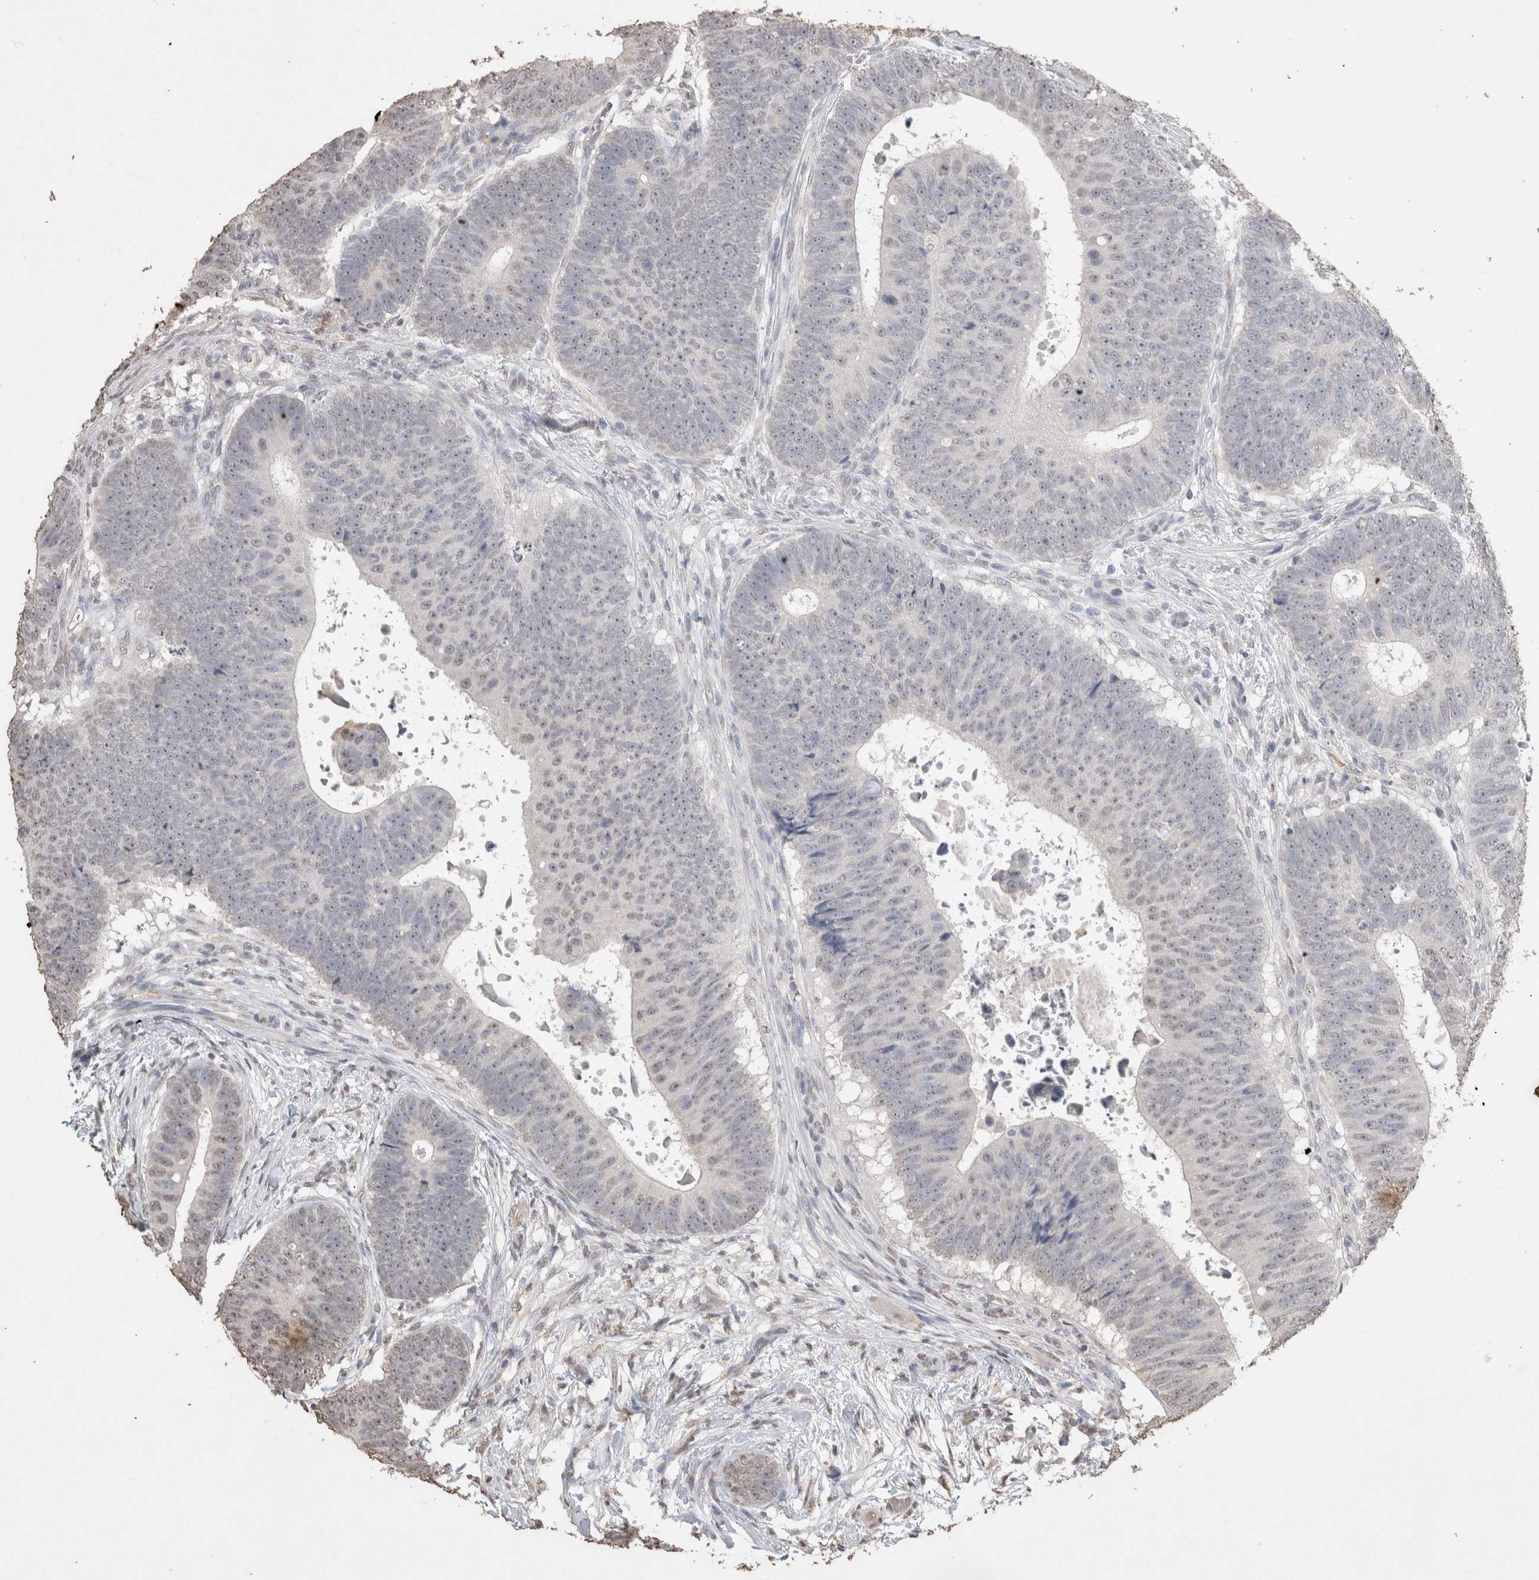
{"staining": {"intensity": "negative", "quantity": "none", "location": "none"}, "tissue": "colorectal cancer", "cell_type": "Tumor cells", "image_type": "cancer", "snomed": [{"axis": "morphology", "description": "Adenocarcinoma, NOS"}, {"axis": "topography", "description": "Colon"}], "caption": "Micrograph shows no protein positivity in tumor cells of colorectal cancer tissue.", "gene": "LGALS2", "patient": {"sex": "male", "age": 56}}